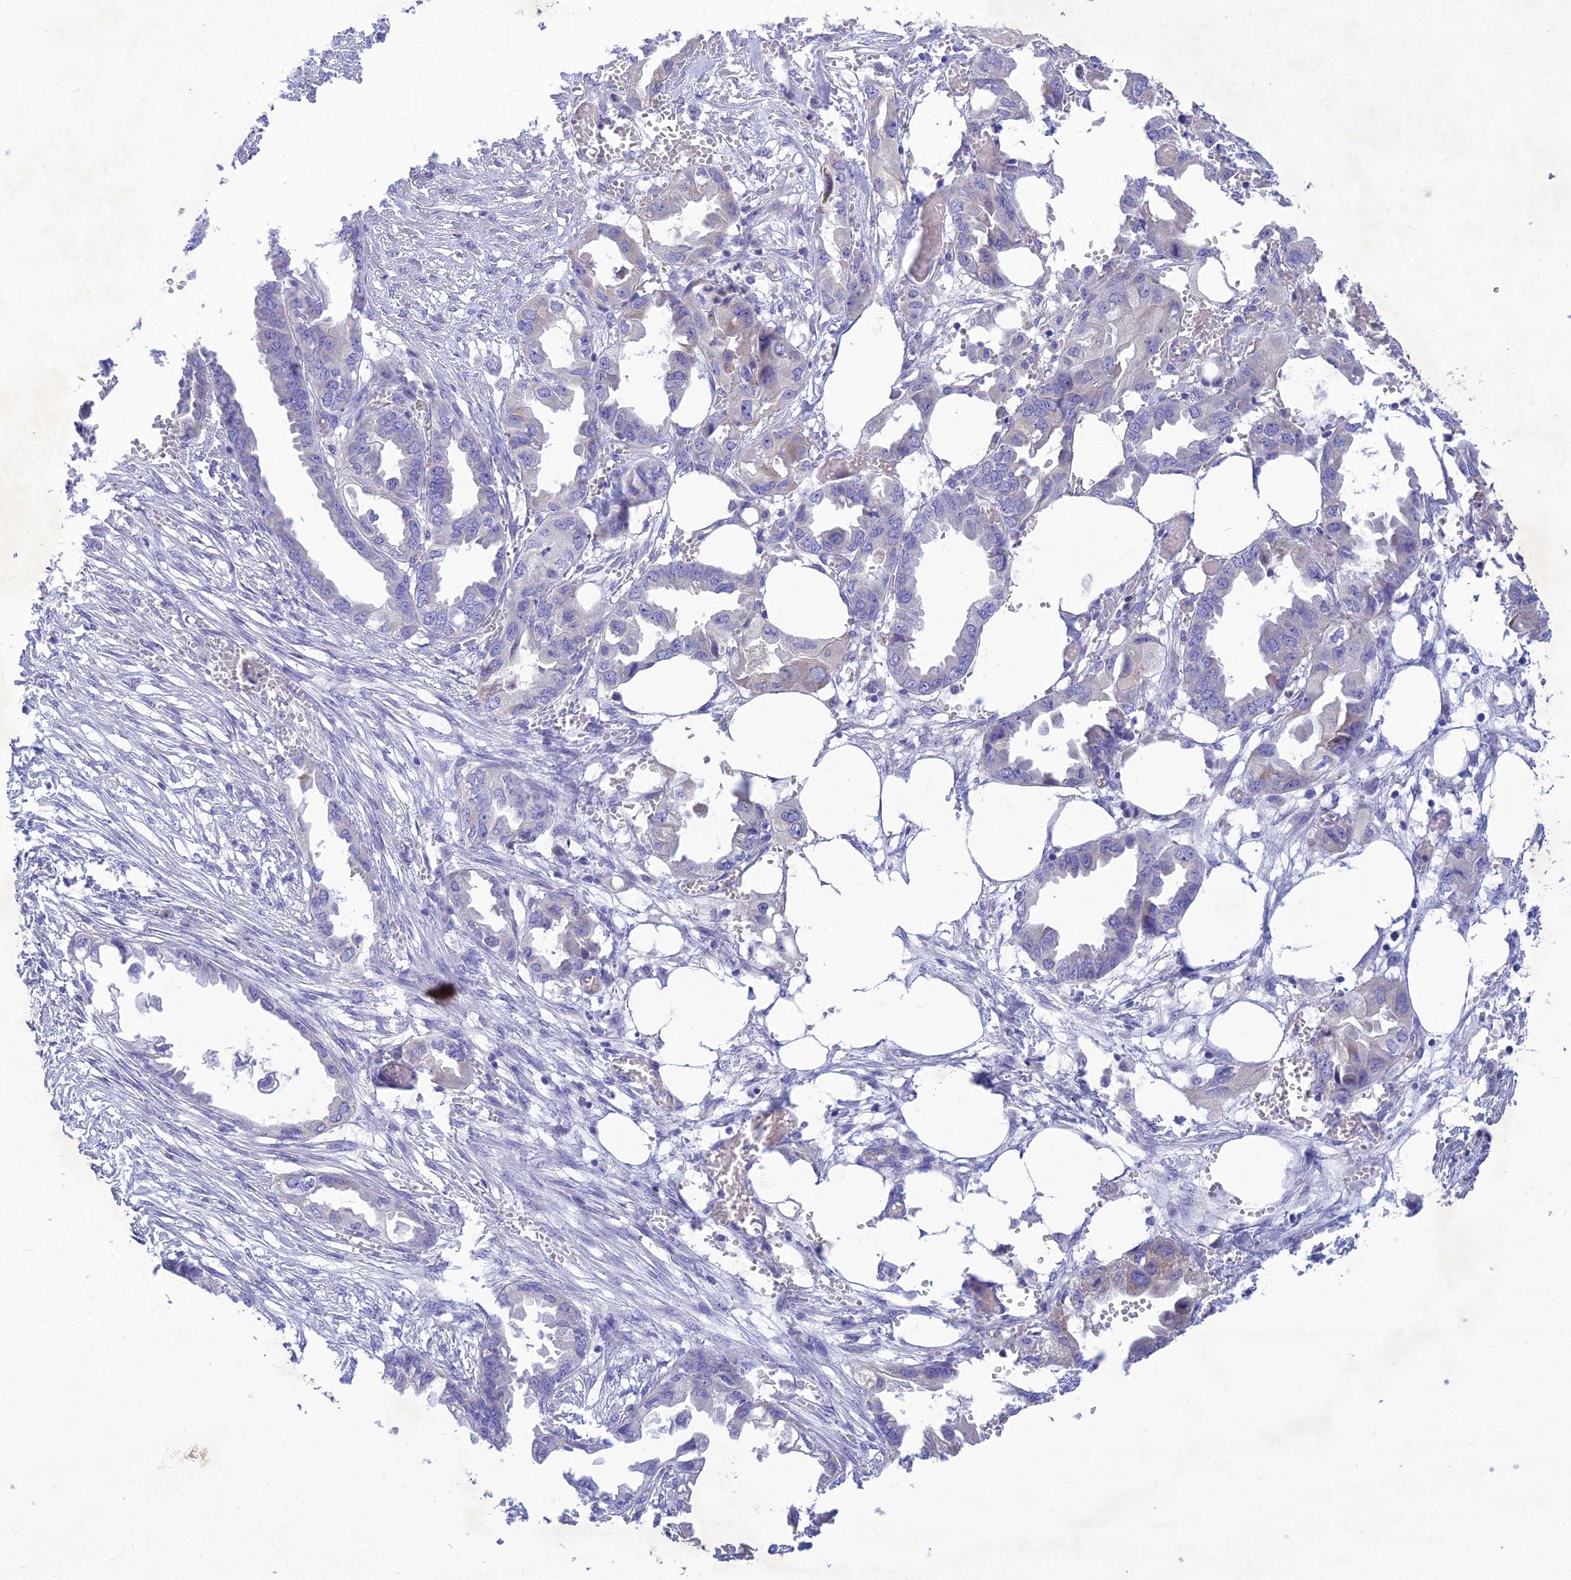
{"staining": {"intensity": "negative", "quantity": "none", "location": "none"}, "tissue": "endometrial cancer", "cell_type": "Tumor cells", "image_type": "cancer", "snomed": [{"axis": "morphology", "description": "Adenocarcinoma, NOS"}, {"axis": "morphology", "description": "Adenocarcinoma, metastatic, NOS"}, {"axis": "topography", "description": "Adipose tissue"}, {"axis": "topography", "description": "Endometrium"}], "caption": "Immunohistochemistry (IHC) image of adenocarcinoma (endometrial) stained for a protein (brown), which displays no staining in tumor cells.", "gene": "SLC13A5", "patient": {"sex": "female", "age": 67}}